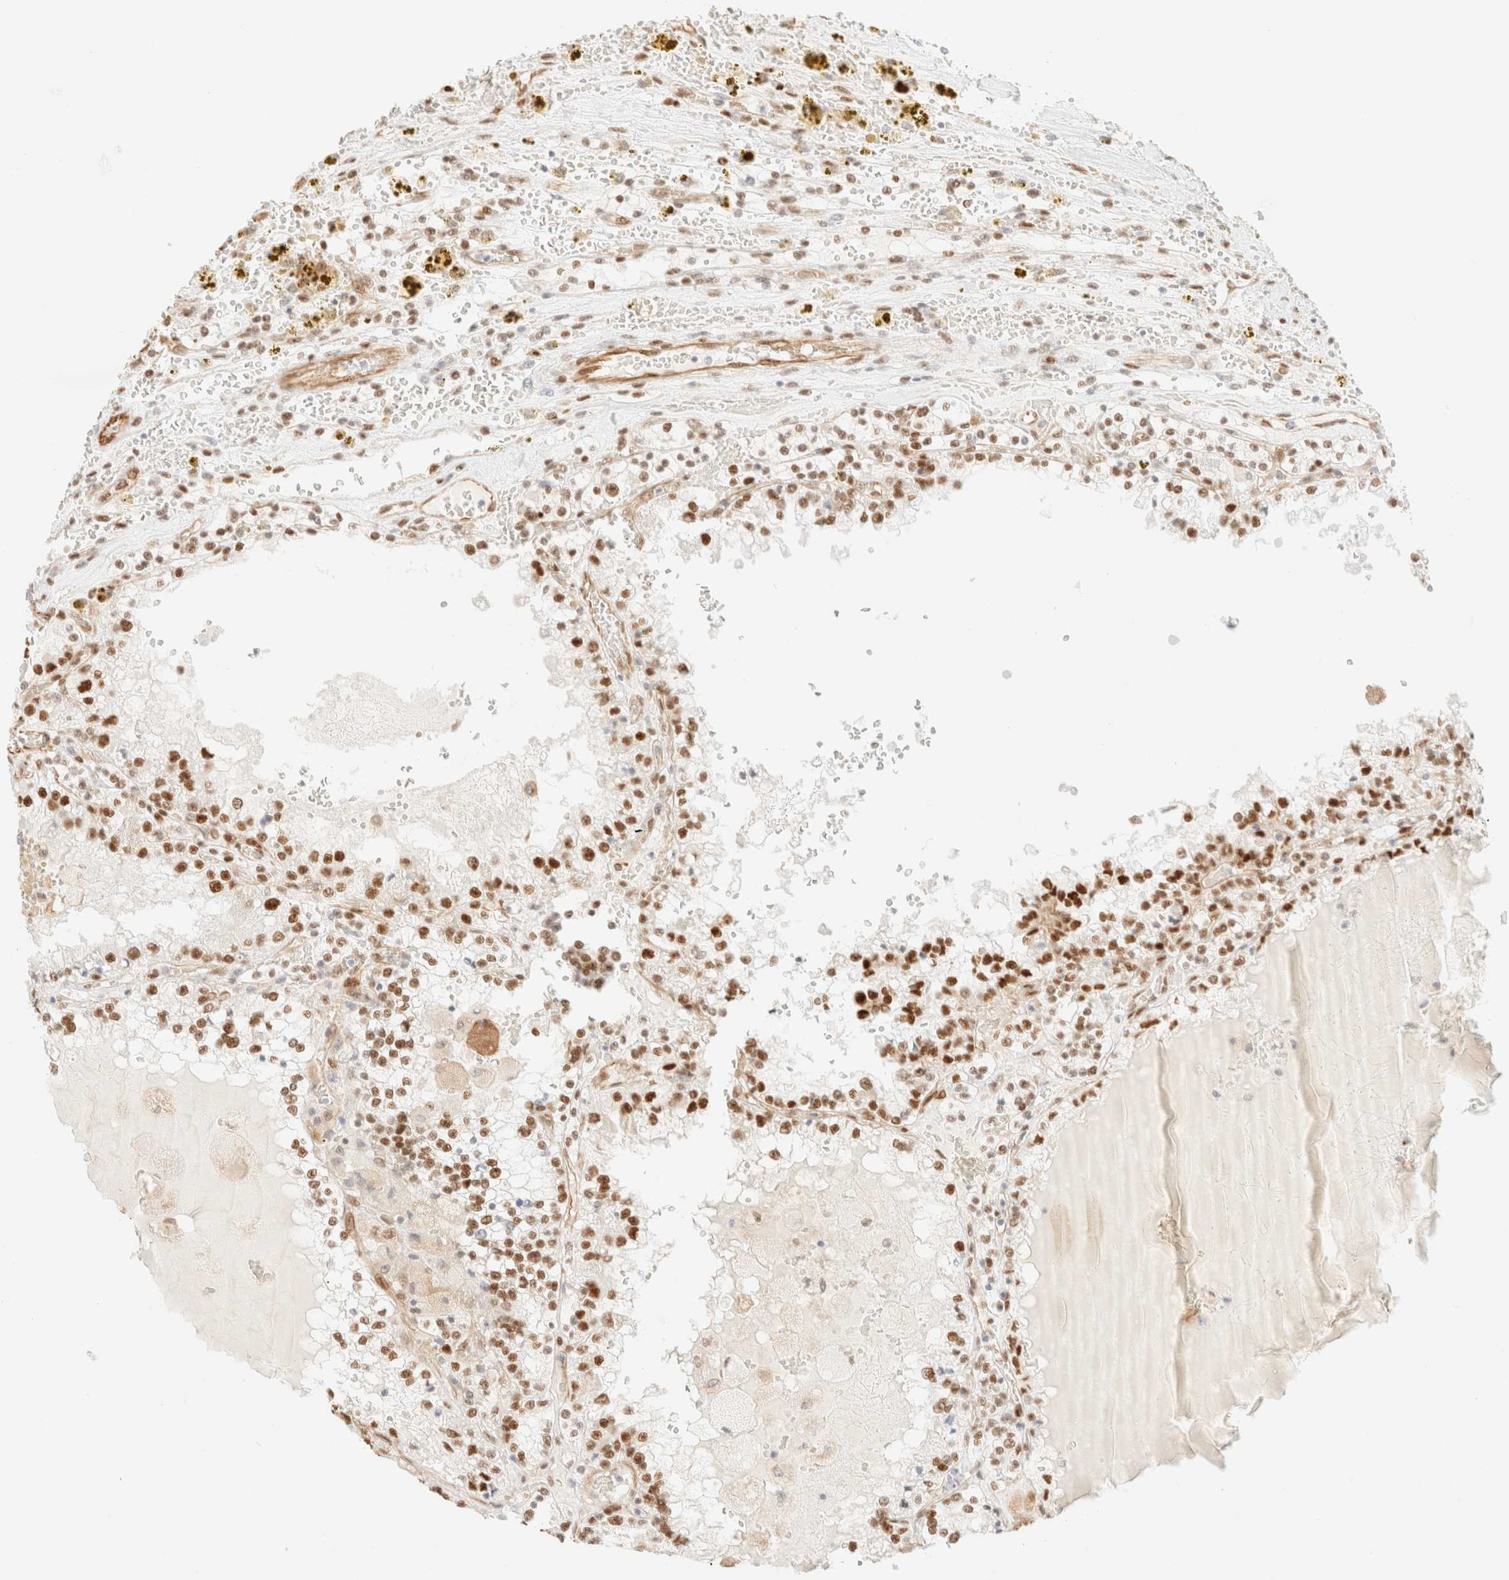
{"staining": {"intensity": "strong", "quantity": ">75%", "location": "nuclear"}, "tissue": "renal cancer", "cell_type": "Tumor cells", "image_type": "cancer", "snomed": [{"axis": "morphology", "description": "Adenocarcinoma, NOS"}, {"axis": "topography", "description": "Kidney"}], "caption": "A brown stain labels strong nuclear positivity of a protein in human adenocarcinoma (renal) tumor cells.", "gene": "ZSCAN18", "patient": {"sex": "female", "age": 56}}